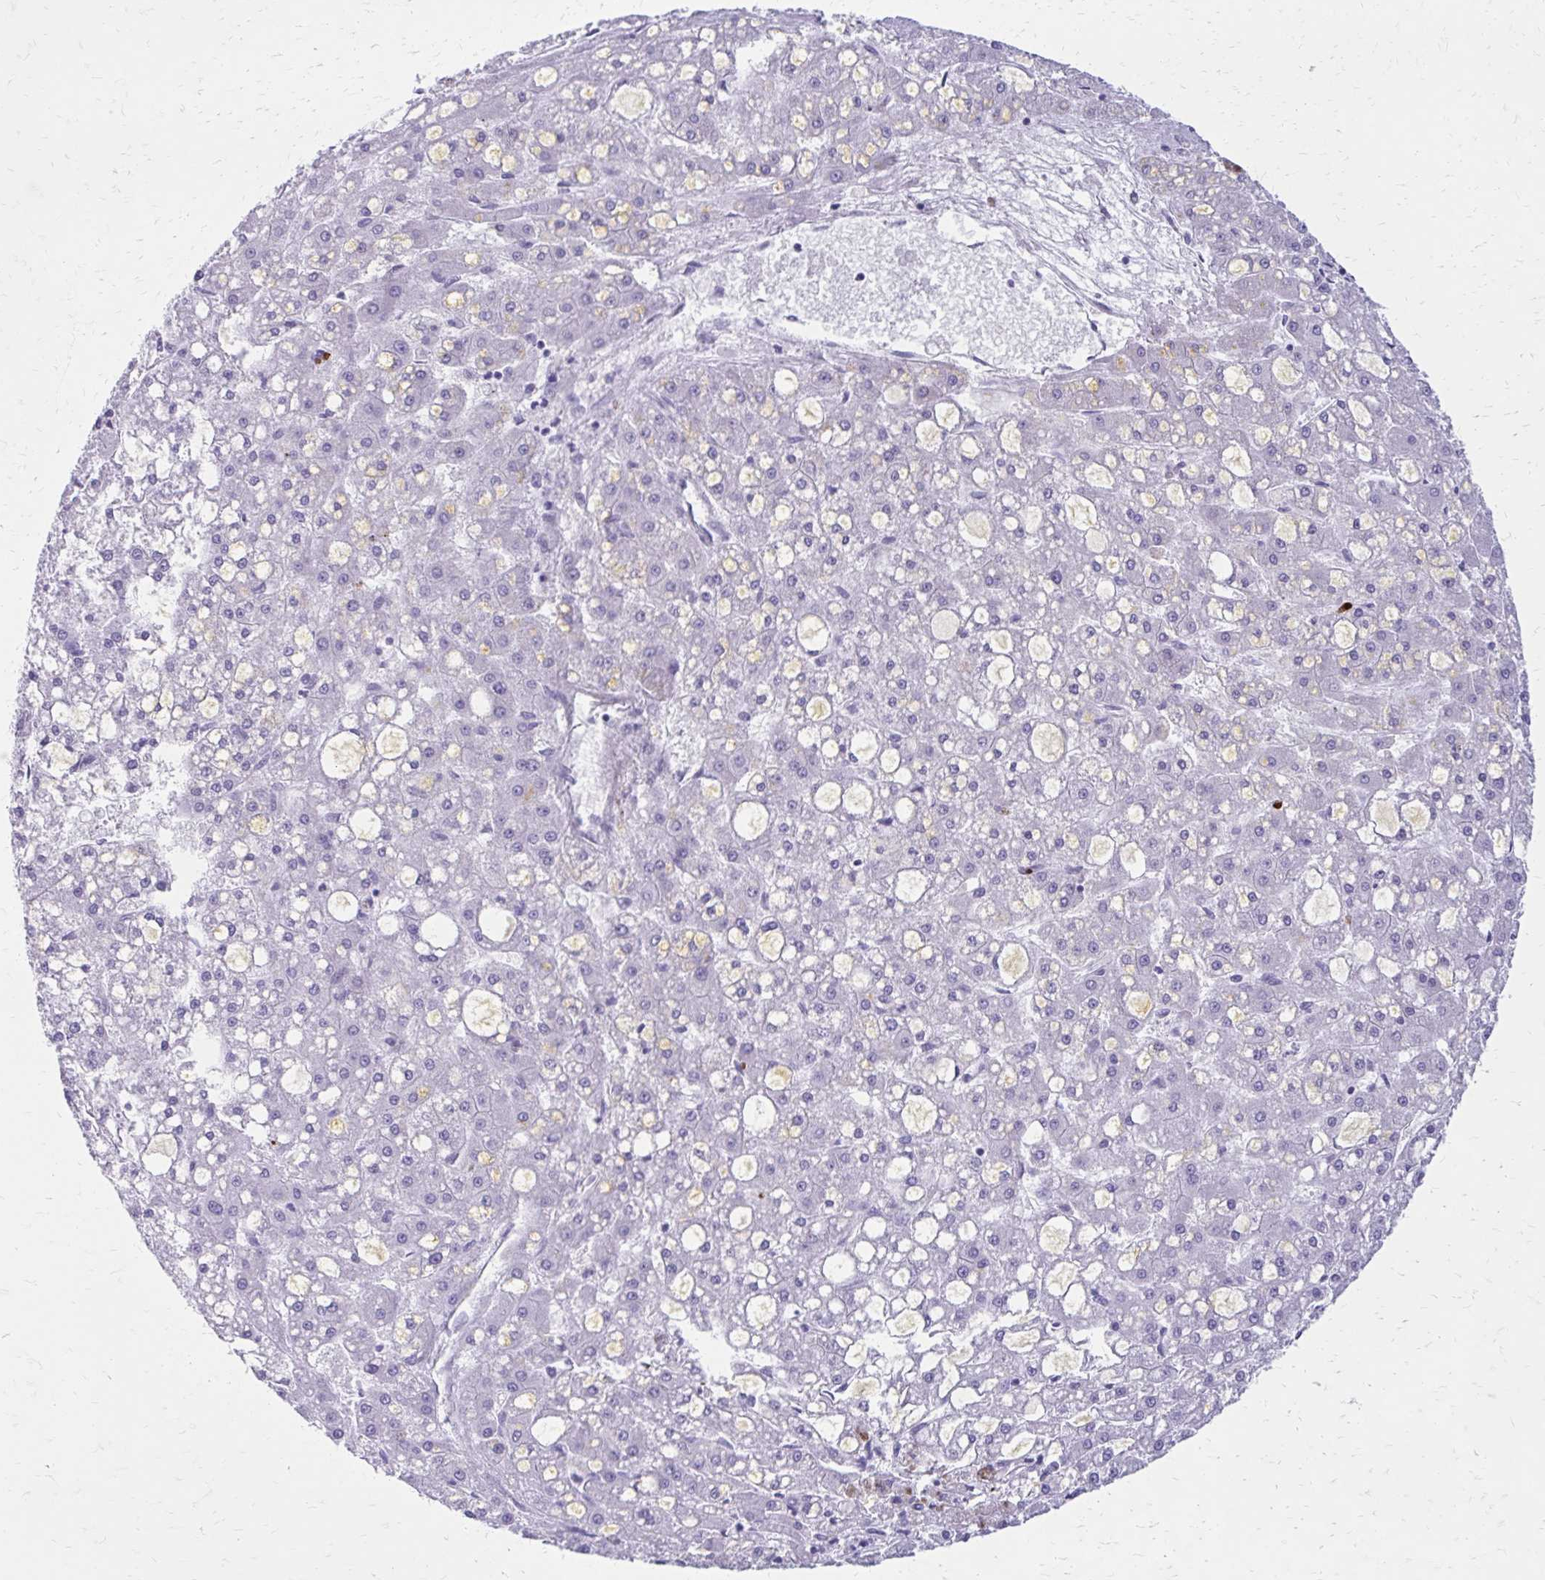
{"staining": {"intensity": "negative", "quantity": "none", "location": "none"}, "tissue": "liver cancer", "cell_type": "Tumor cells", "image_type": "cancer", "snomed": [{"axis": "morphology", "description": "Carcinoma, Hepatocellular, NOS"}, {"axis": "topography", "description": "Liver"}], "caption": "Tumor cells show no significant protein expression in liver hepatocellular carcinoma. The staining was performed using DAB (3,3'-diaminobenzidine) to visualize the protein expression in brown, while the nuclei were stained in blue with hematoxylin (Magnification: 20x).", "gene": "SATL1", "patient": {"sex": "male", "age": 67}}